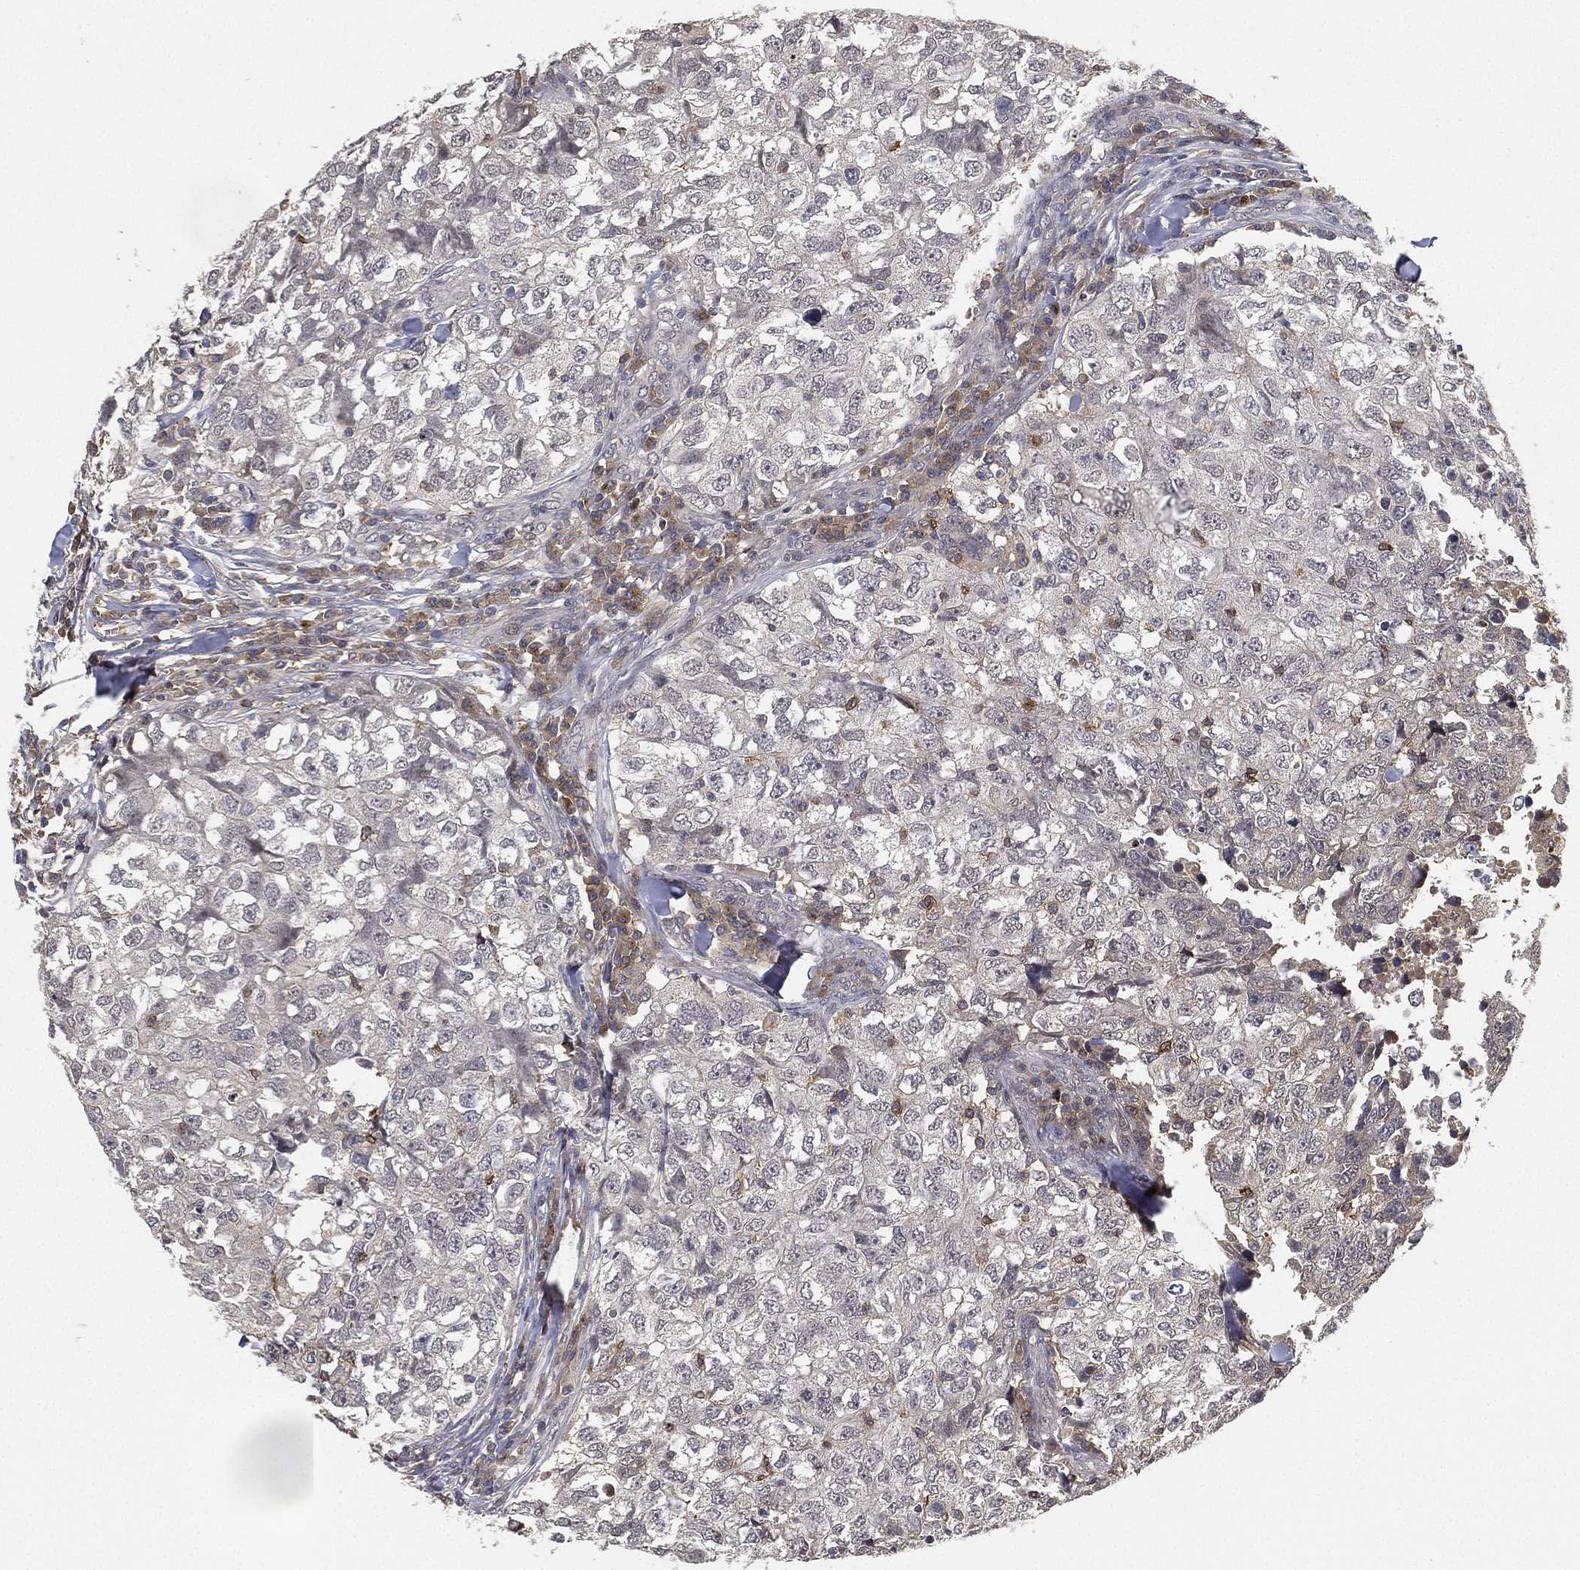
{"staining": {"intensity": "negative", "quantity": "none", "location": "none"}, "tissue": "breast cancer", "cell_type": "Tumor cells", "image_type": "cancer", "snomed": [{"axis": "morphology", "description": "Duct carcinoma"}, {"axis": "topography", "description": "Breast"}], "caption": "There is no significant expression in tumor cells of breast infiltrating ductal carcinoma.", "gene": "CFAP251", "patient": {"sex": "female", "age": 30}}